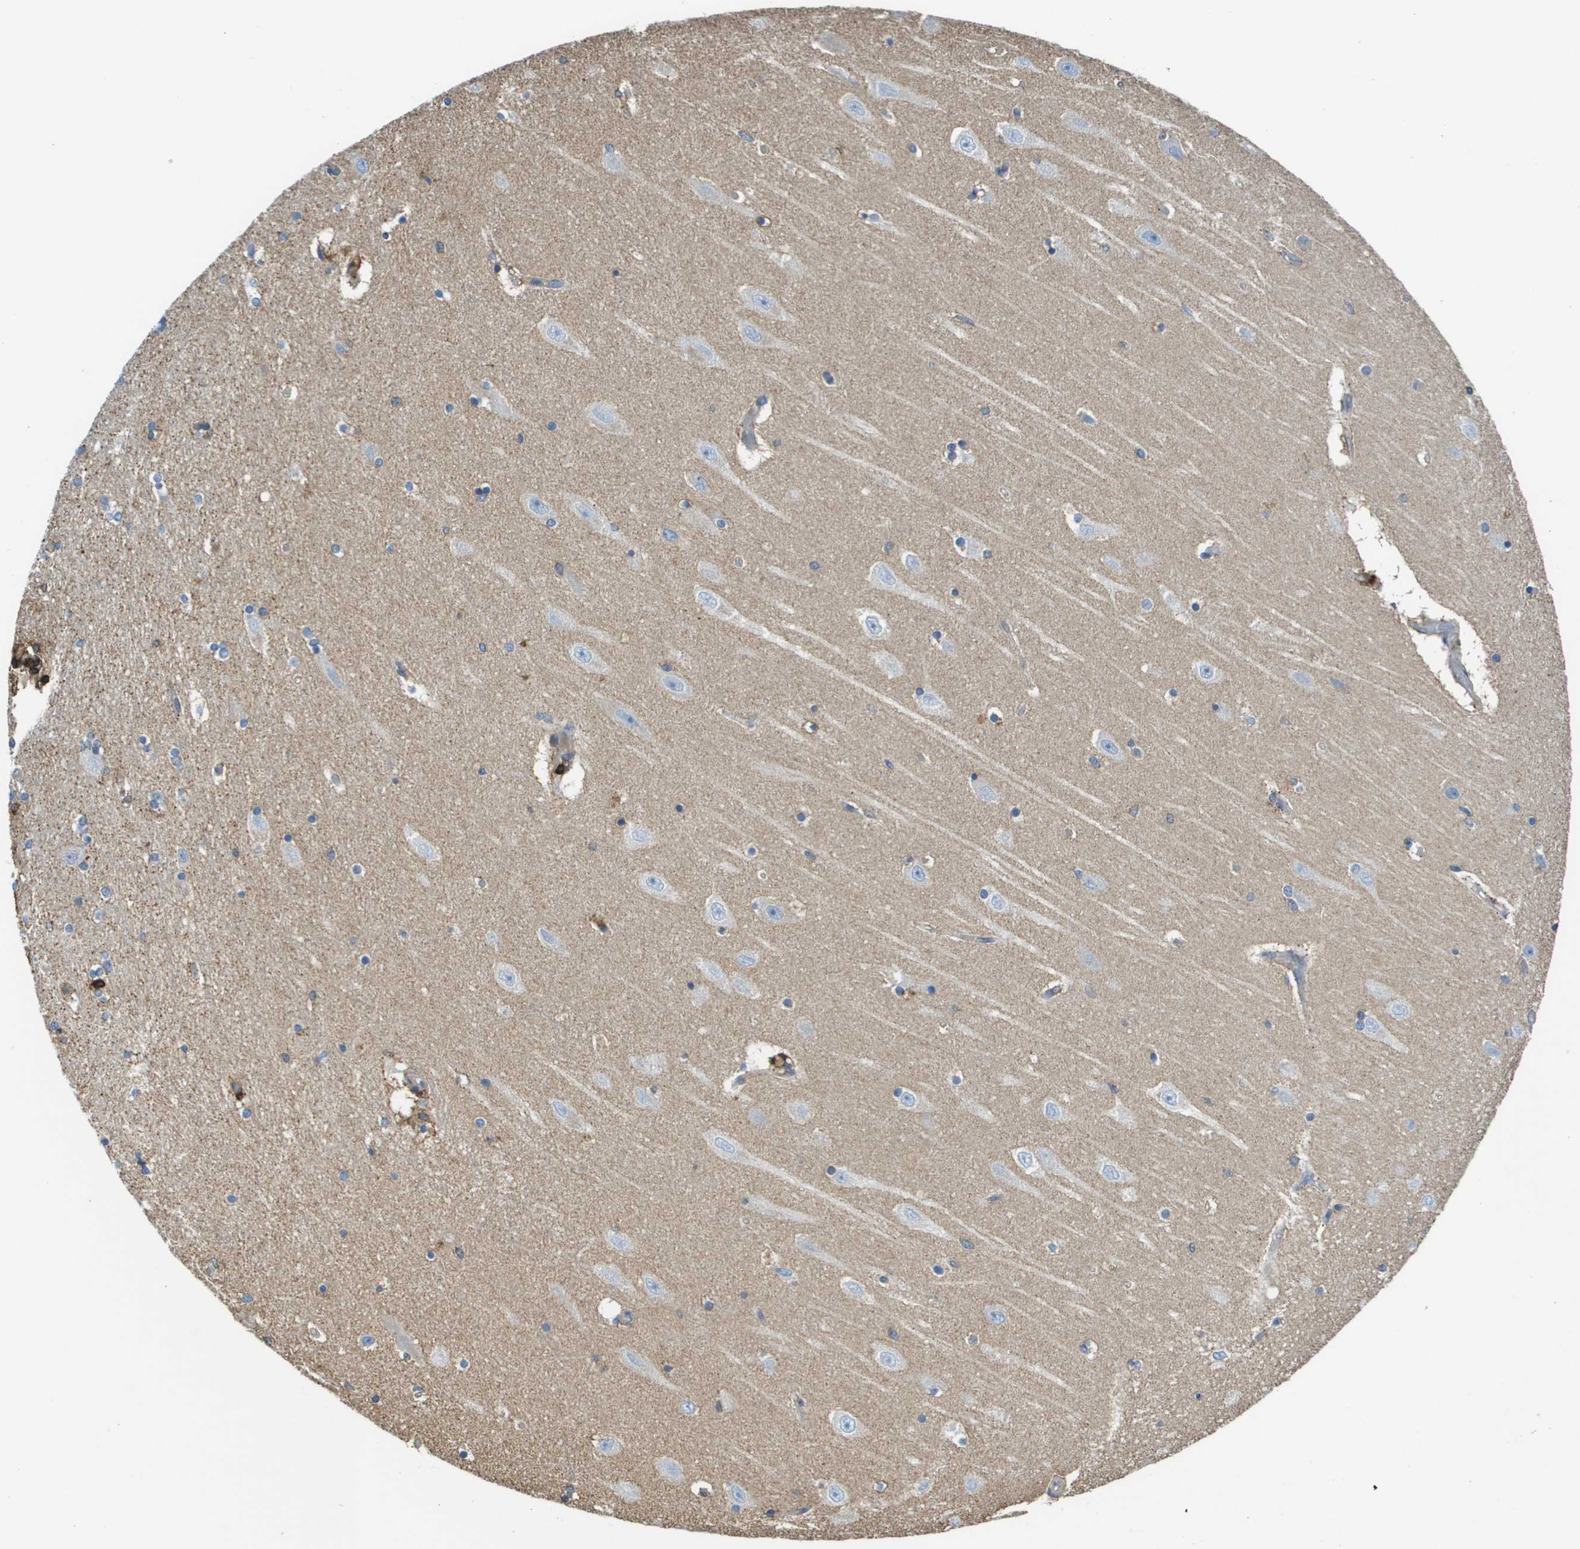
{"staining": {"intensity": "moderate", "quantity": "<25%", "location": "cytoplasmic/membranous"}, "tissue": "hippocampus", "cell_type": "Glial cells", "image_type": "normal", "snomed": [{"axis": "morphology", "description": "Normal tissue, NOS"}, {"axis": "topography", "description": "Hippocampus"}], "caption": "Hippocampus stained with IHC shows moderate cytoplasmic/membranous staining in approximately <25% of glial cells.", "gene": "PASK", "patient": {"sex": "female", "age": 54}}